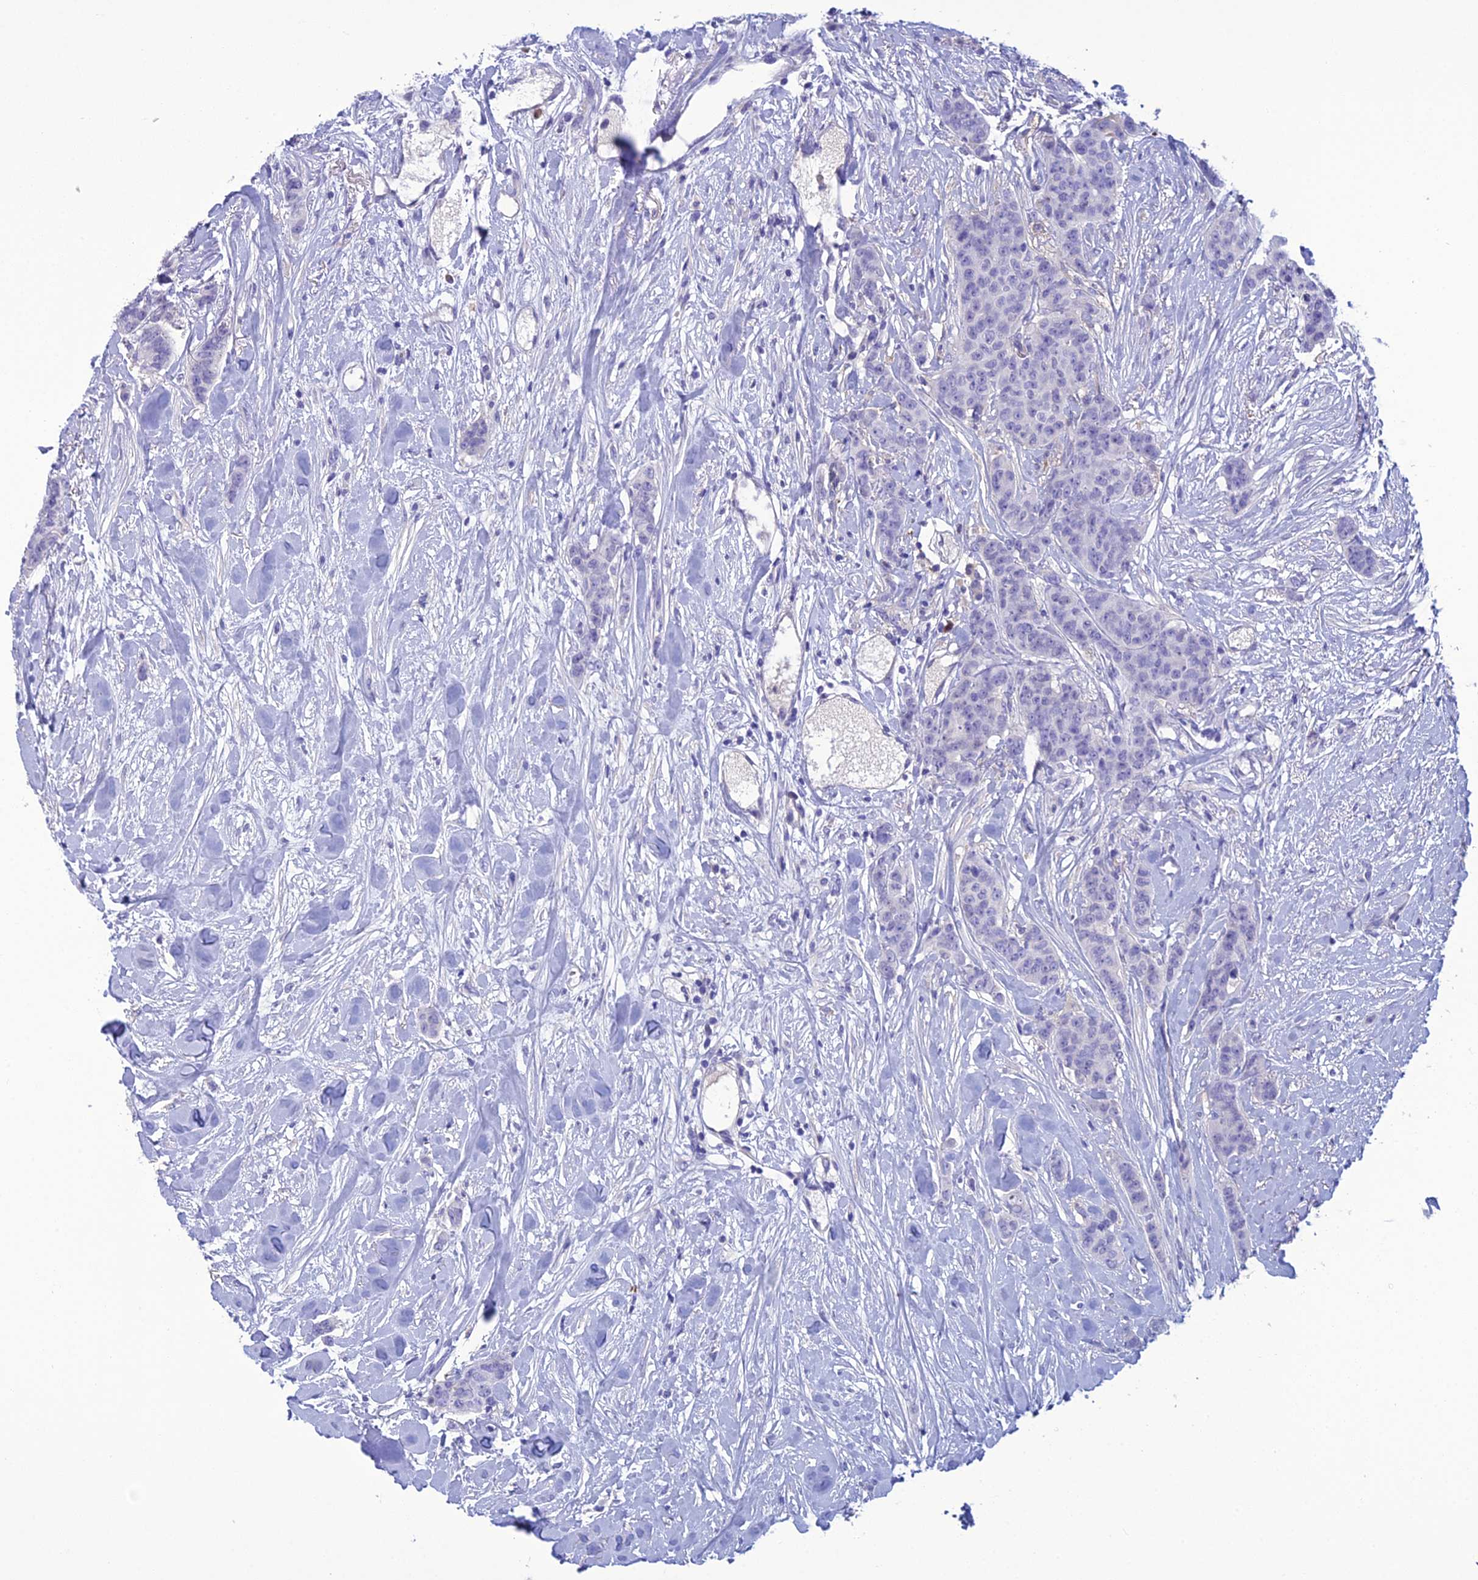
{"staining": {"intensity": "negative", "quantity": "none", "location": "none"}, "tissue": "breast cancer", "cell_type": "Tumor cells", "image_type": "cancer", "snomed": [{"axis": "morphology", "description": "Duct carcinoma"}, {"axis": "topography", "description": "Breast"}], "caption": "Tumor cells are negative for brown protein staining in invasive ductal carcinoma (breast).", "gene": "CRB2", "patient": {"sex": "female", "age": 40}}